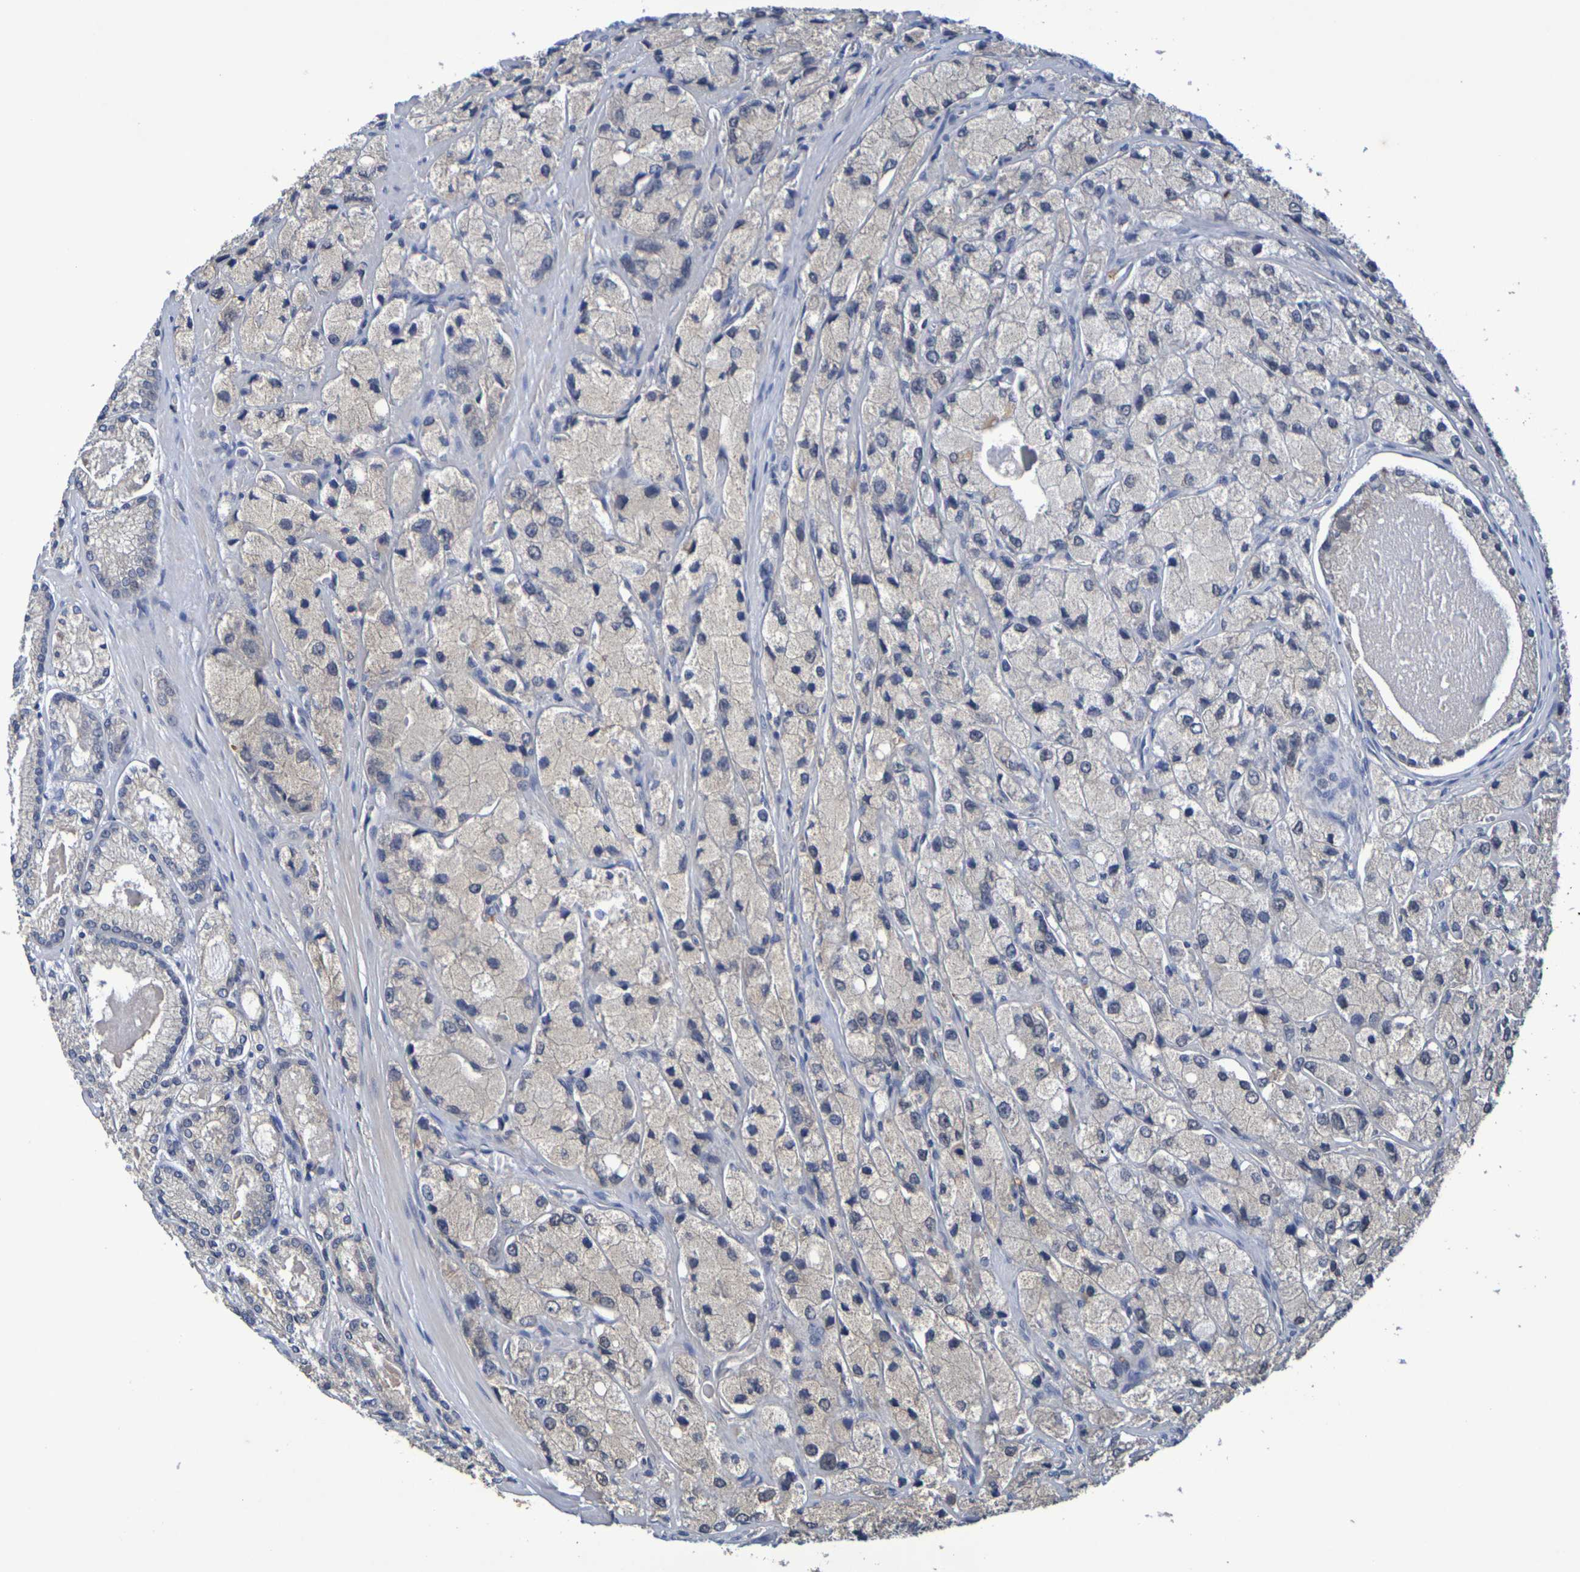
{"staining": {"intensity": "negative", "quantity": "none", "location": "none"}, "tissue": "prostate cancer", "cell_type": "Tumor cells", "image_type": "cancer", "snomed": [{"axis": "morphology", "description": "Adenocarcinoma, High grade"}, {"axis": "topography", "description": "Prostate"}], "caption": "Human prostate high-grade adenocarcinoma stained for a protein using immunohistochemistry reveals no positivity in tumor cells.", "gene": "TERF2", "patient": {"sex": "male", "age": 58}}